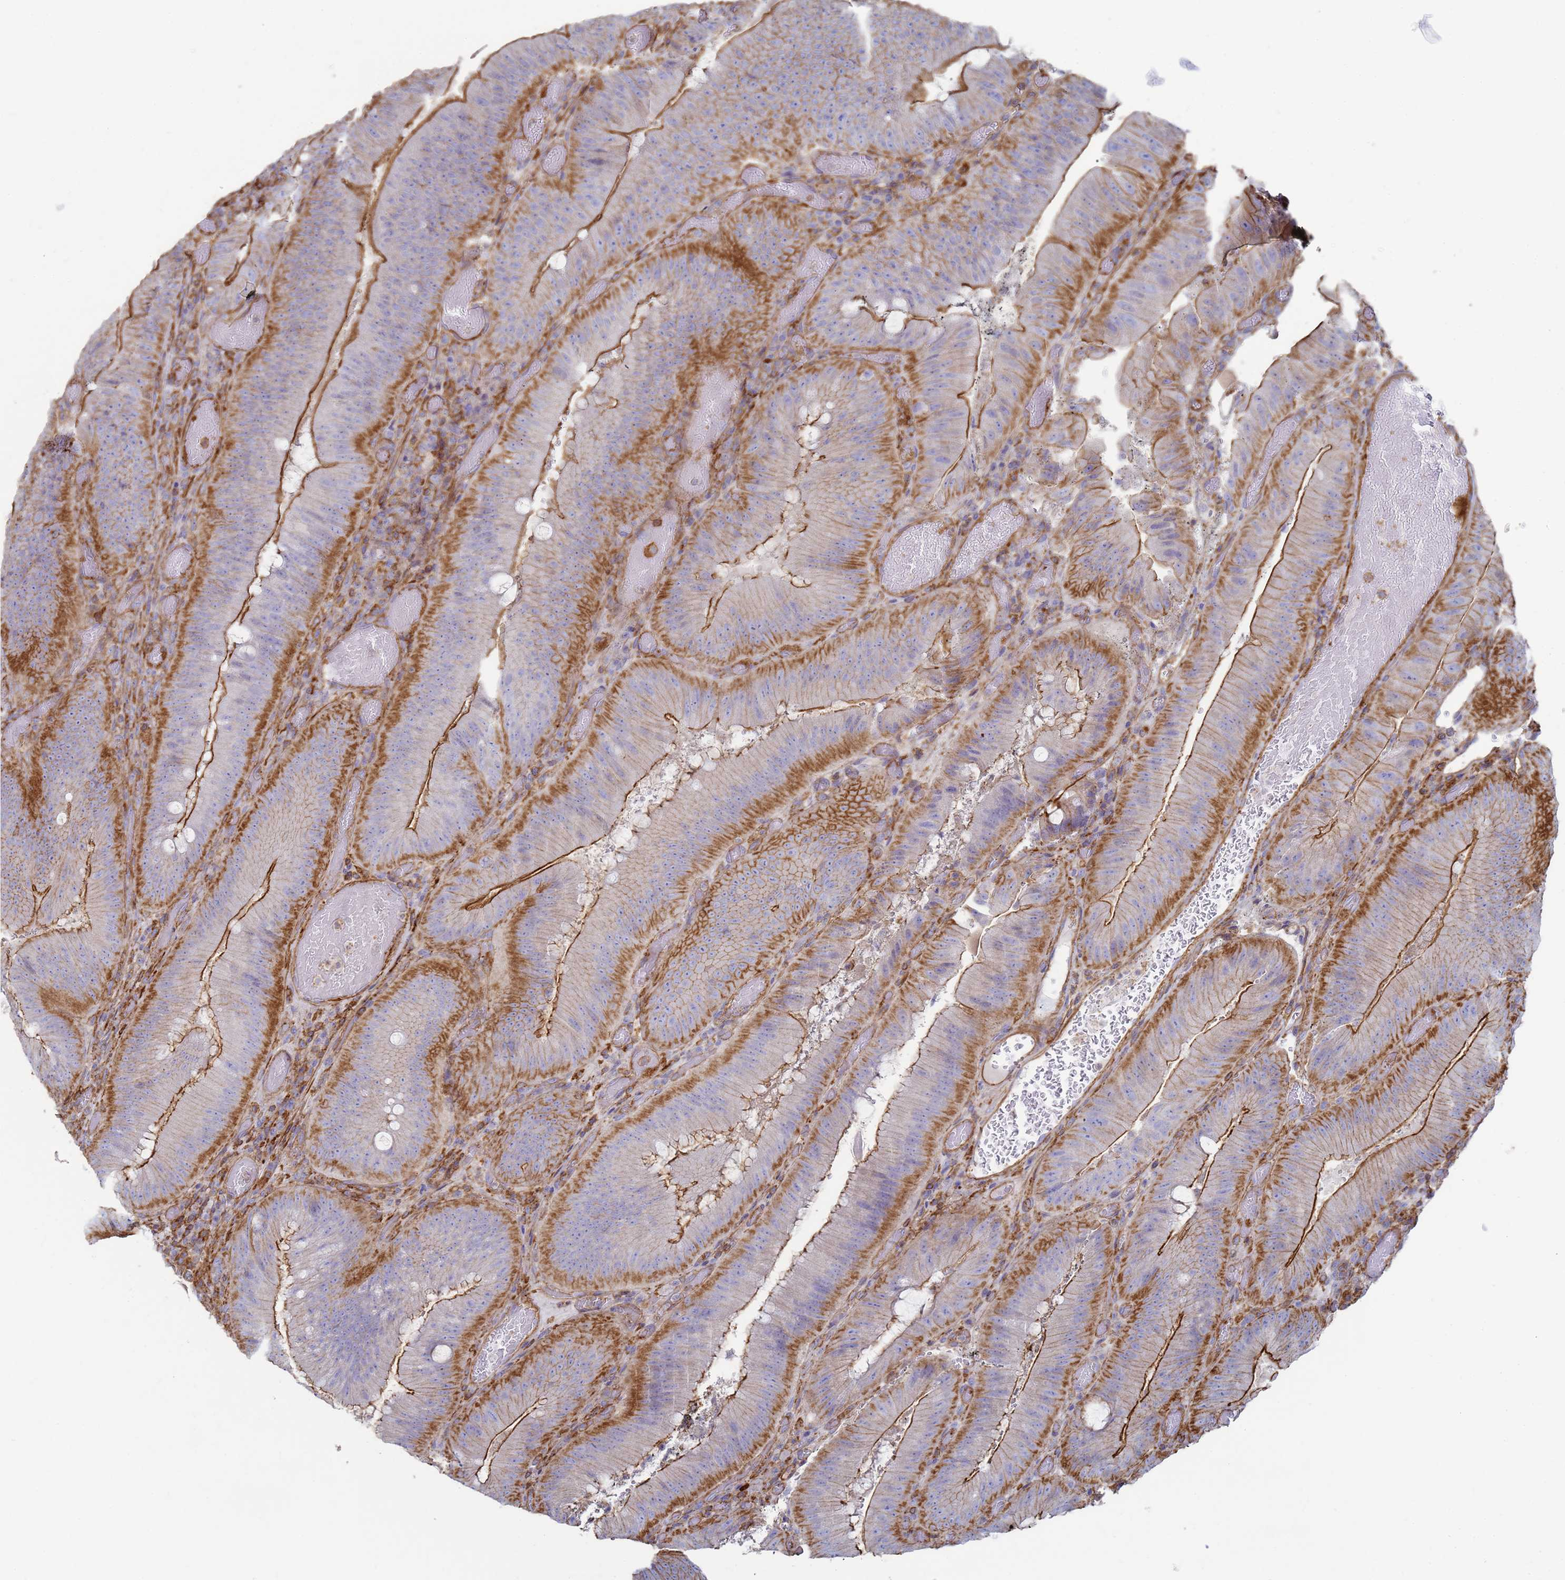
{"staining": {"intensity": "moderate", "quantity": "25%-75%", "location": "cytoplasmic/membranous"}, "tissue": "colorectal cancer", "cell_type": "Tumor cells", "image_type": "cancer", "snomed": [{"axis": "morphology", "description": "Adenocarcinoma, NOS"}, {"axis": "topography", "description": "Colon"}], "caption": "Brown immunohistochemical staining in colorectal cancer (adenocarcinoma) shows moderate cytoplasmic/membranous staining in approximately 25%-75% of tumor cells.", "gene": "ACTB", "patient": {"sex": "female", "age": 43}}